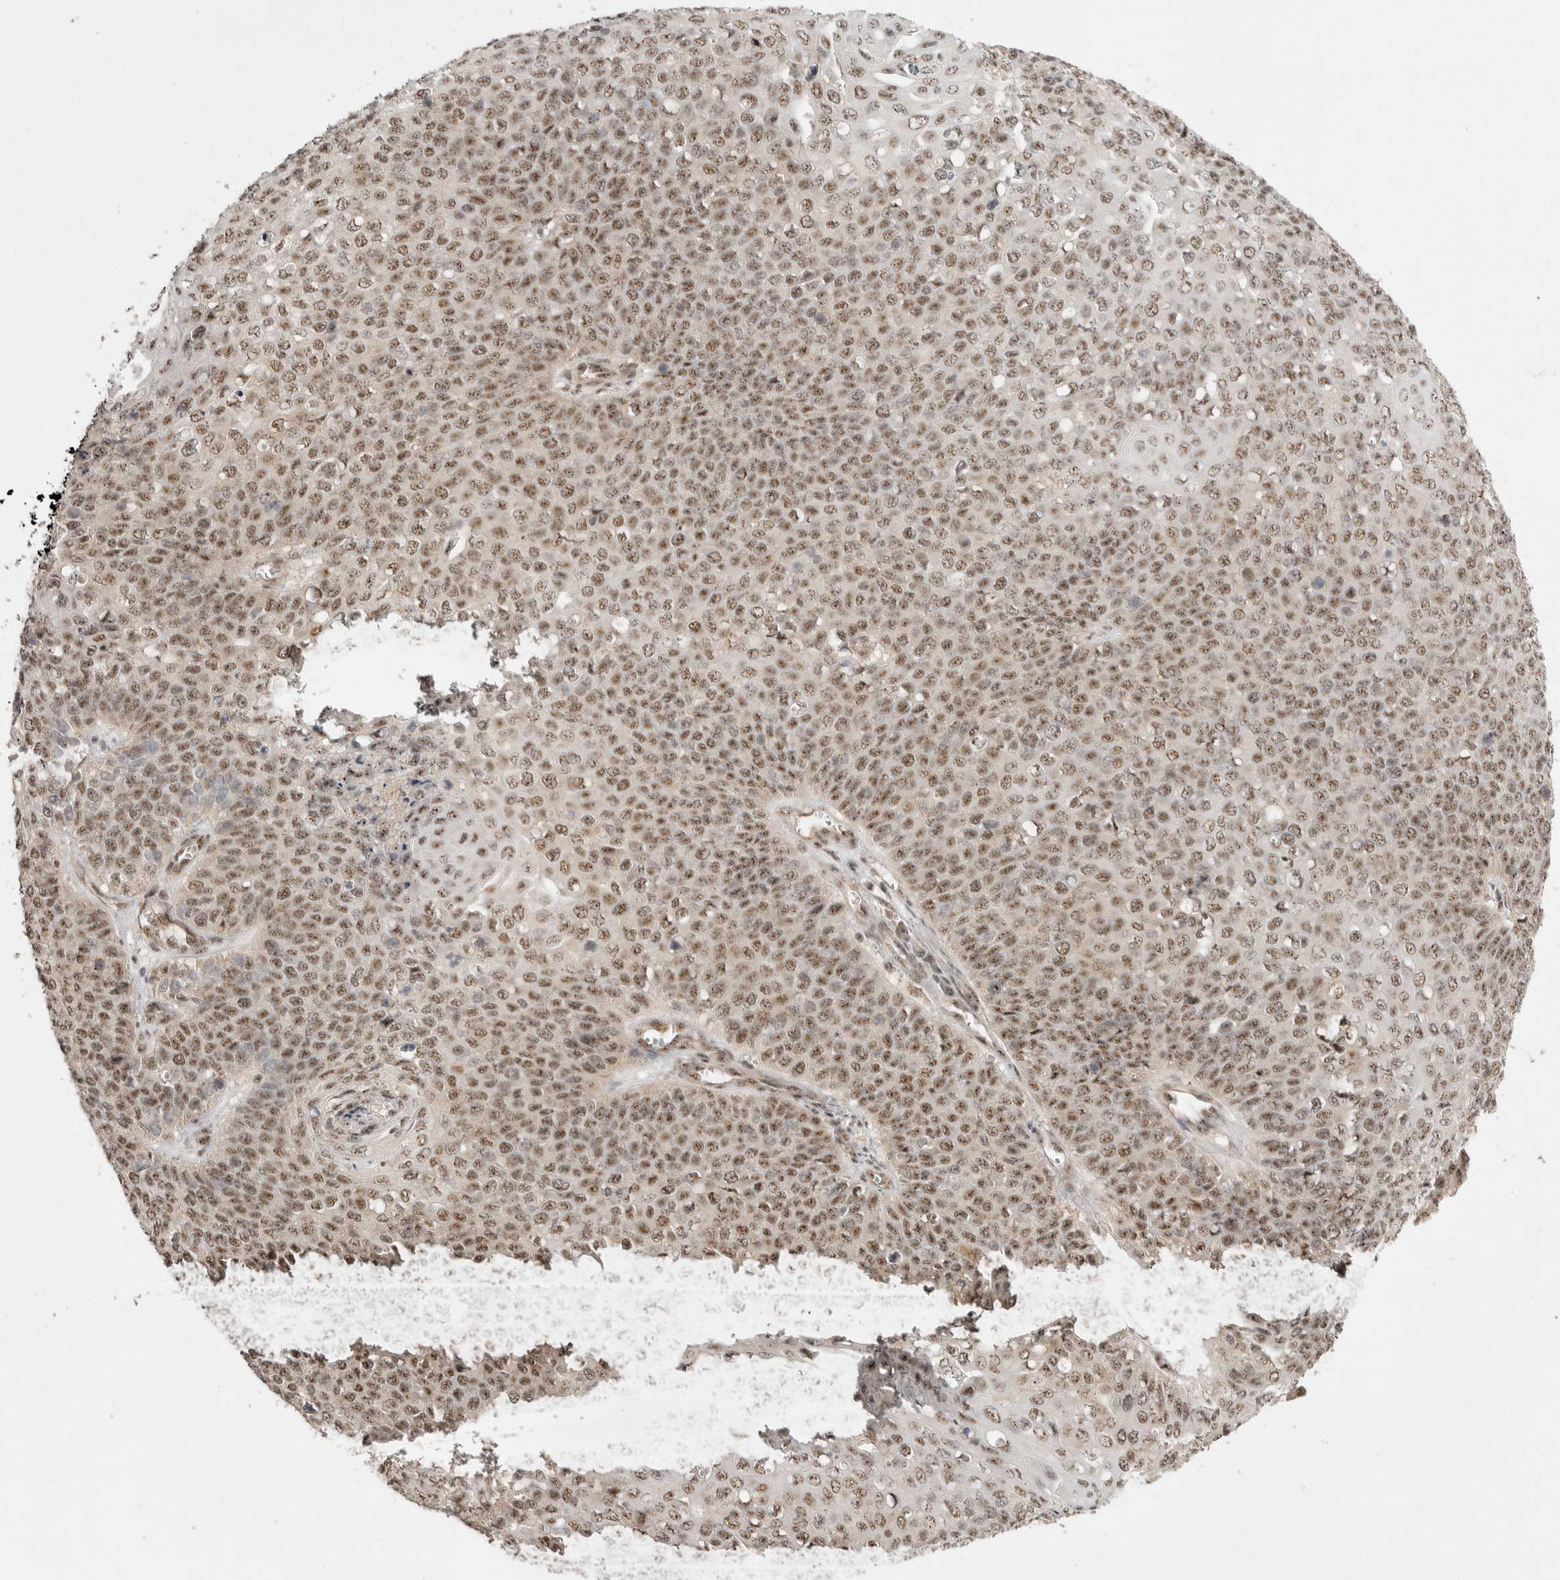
{"staining": {"intensity": "moderate", "quantity": ">75%", "location": "nuclear"}, "tissue": "cervical cancer", "cell_type": "Tumor cells", "image_type": "cancer", "snomed": [{"axis": "morphology", "description": "Squamous cell carcinoma, NOS"}, {"axis": "topography", "description": "Cervix"}], "caption": "Moderate nuclear staining is present in about >75% of tumor cells in cervical cancer (squamous cell carcinoma).", "gene": "POMP", "patient": {"sex": "female", "age": 39}}